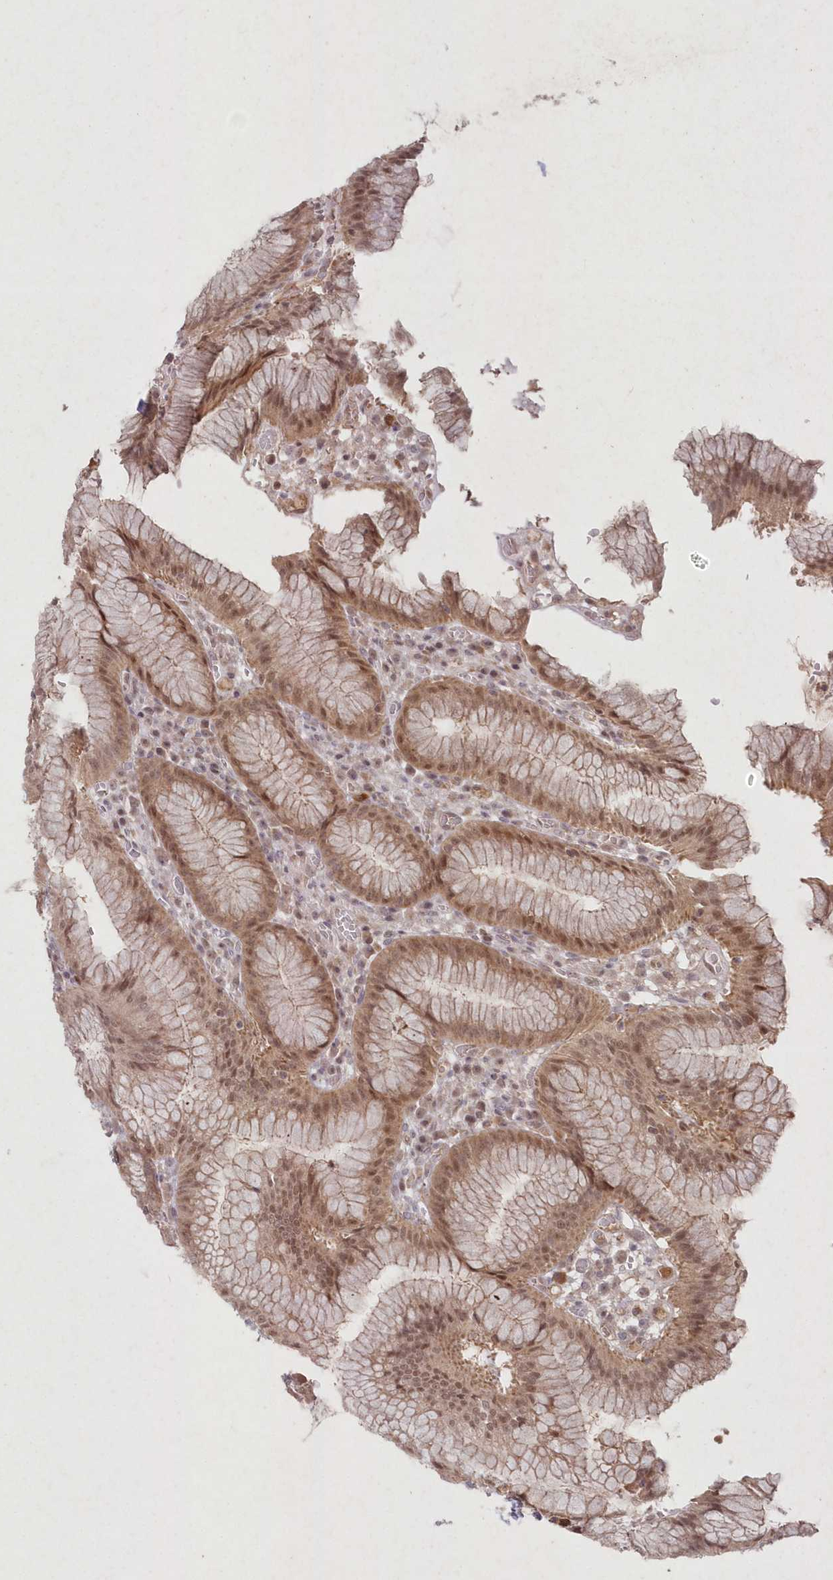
{"staining": {"intensity": "moderate", "quantity": ">75%", "location": "cytoplasmic/membranous,nuclear"}, "tissue": "stomach", "cell_type": "Glandular cells", "image_type": "normal", "snomed": [{"axis": "morphology", "description": "Normal tissue, NOS"}, {"axis": "topography", "description": "Stomach"}], "caption": "Immunohistochemical staining of normal human stomach demonstrates moderate cytoplasmic/membranous,nuclear protein positivity in about >75% of glandular cells. (brown staining indicates protein expression, while blue staining denotes nuclei).", "gene": "ASCC1", "patient": {"sex": "male", "age": 55}}